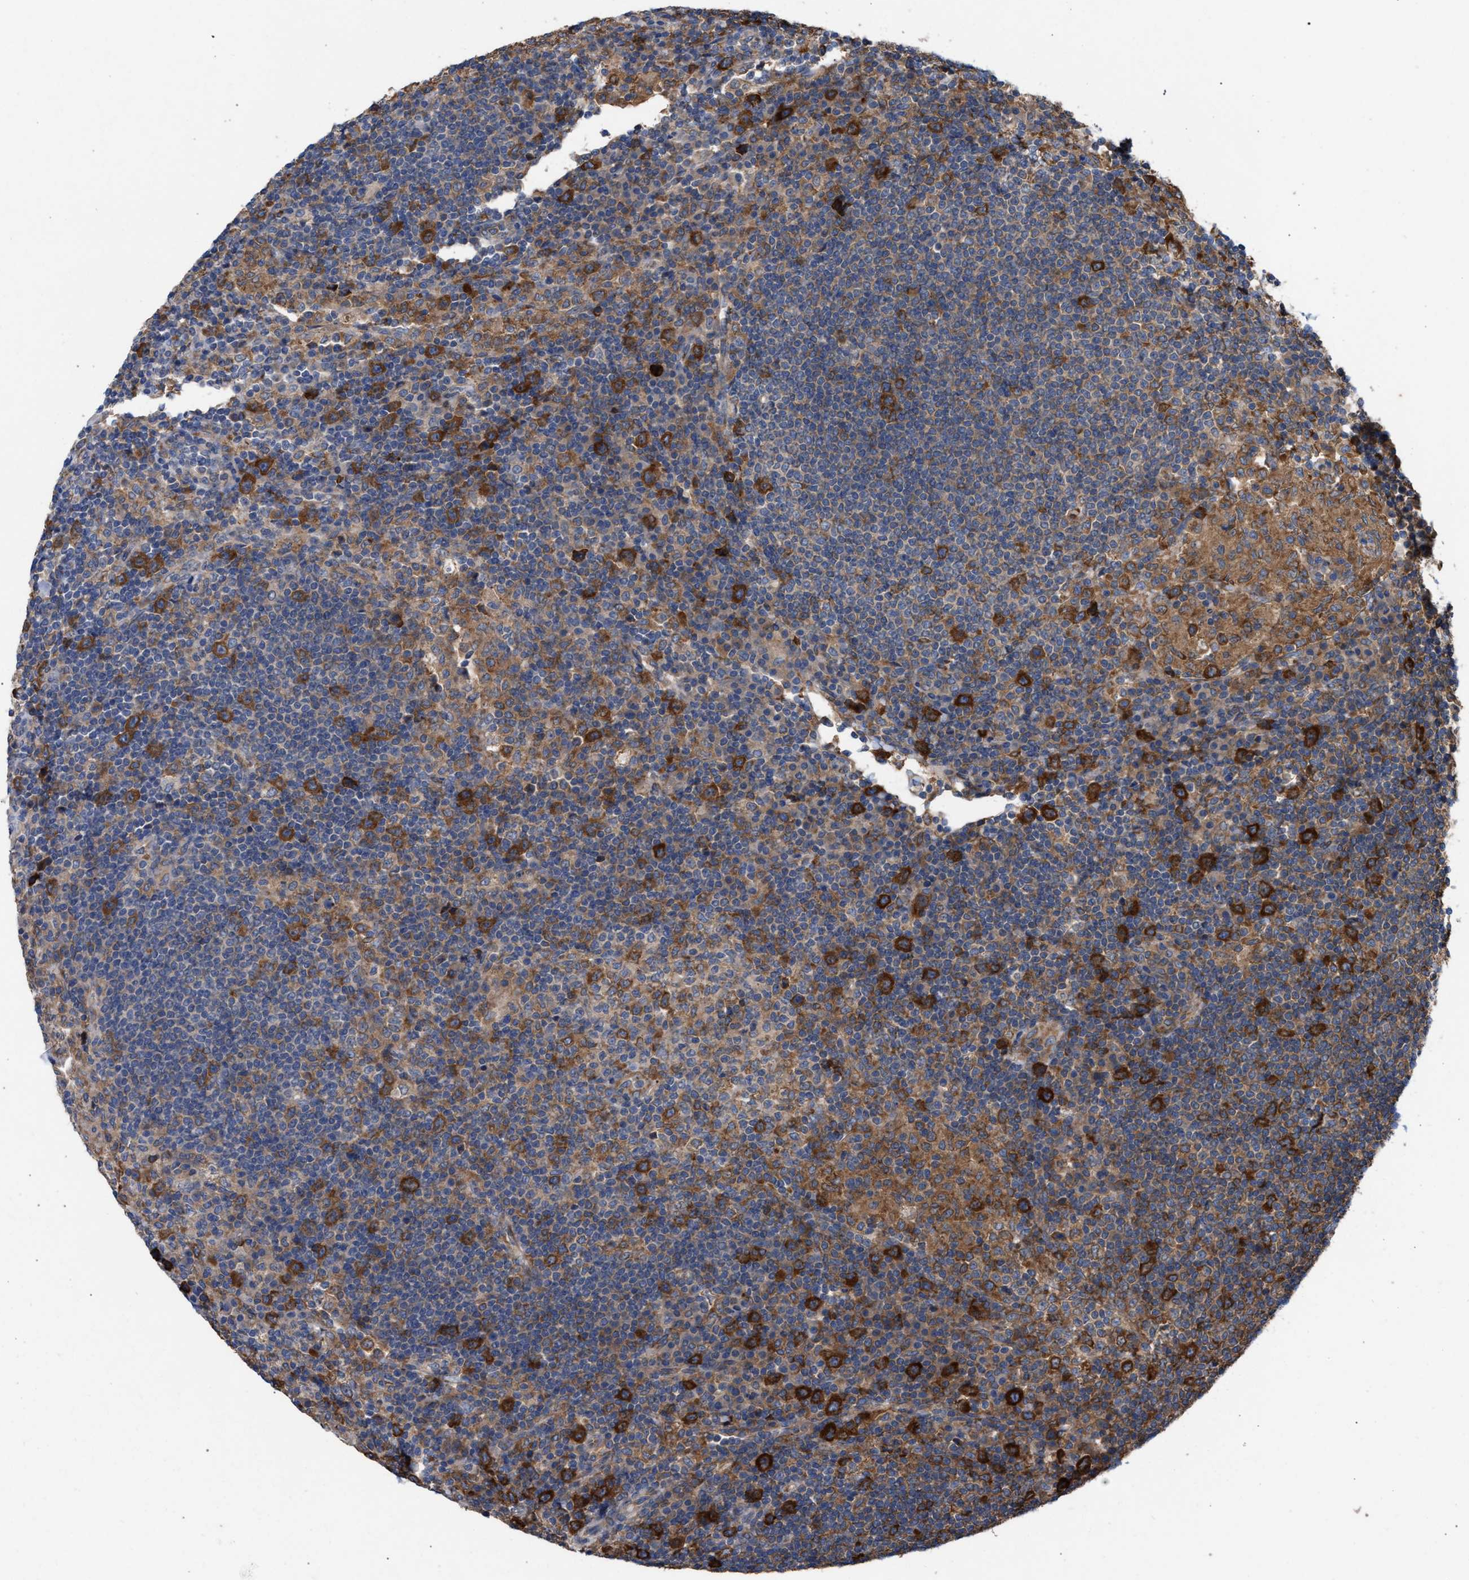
{"staining": {"intensity": "moderate", "quantity": ">75%", "location": "cytoplasmic/membranous"}, "tissue": "lymph node", "cell_type": "Germinal center cells", "image_type": "normal", "snomed": [{"axis": "morphology", "description": "Normal tissue, NOS"}, {"axis": "topography", "description": "Lymph node"}], "caption": "Moderate cytoplasmic/membranous protein staining is present in approximately >75% of germinal center cells in lymph node. (Brightfield microscopy of DAB IHC at high magnification).", "gene": "CDR2L", "patient": {"sex": "female", "age": 53}}